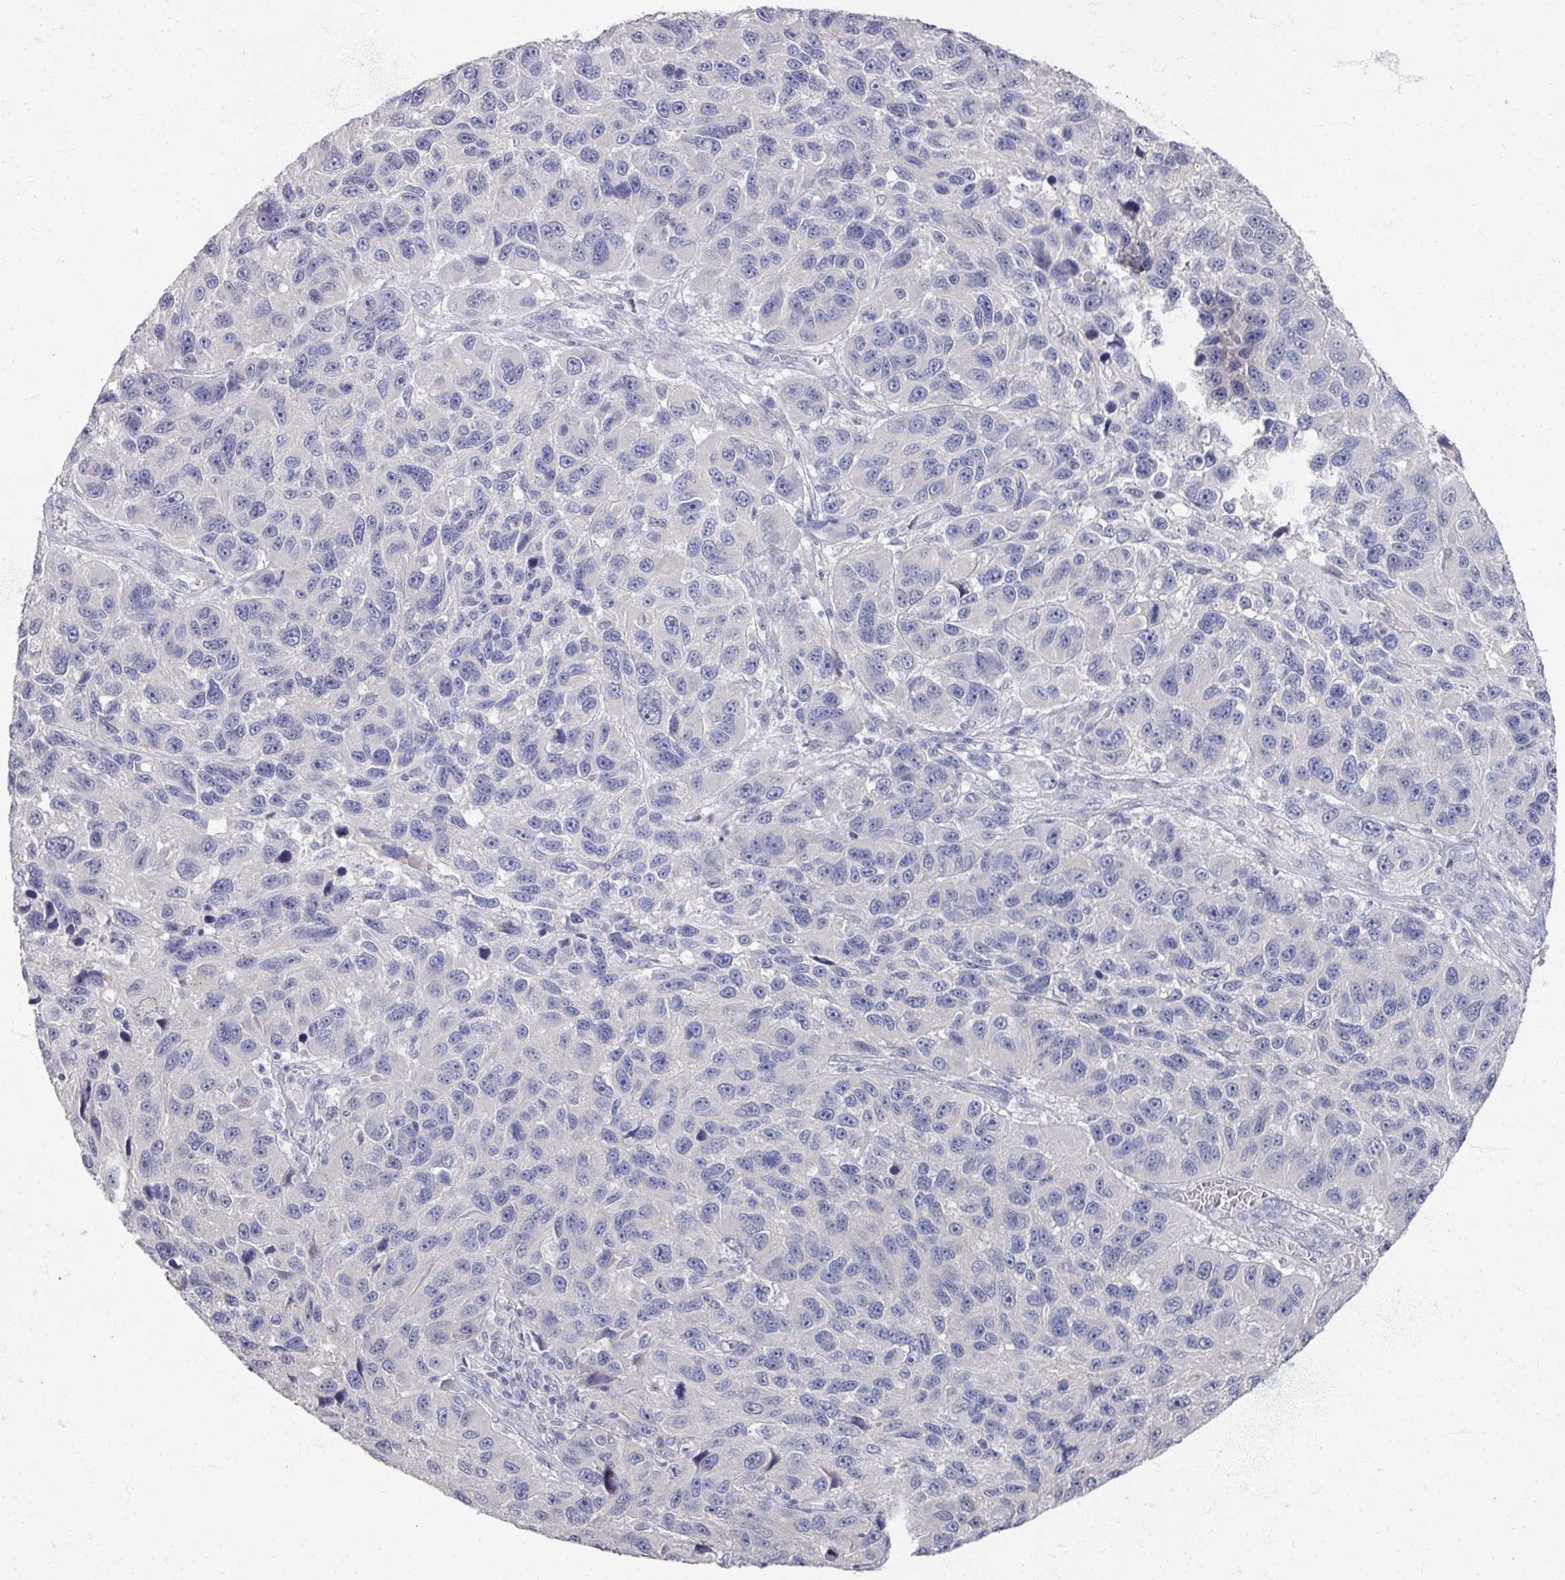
{"staining": {"intensity": "negative", "quantity": "none", "location": "none"}, "tissue": "melanoma", "cell_type": "Tumor cells", "image_type": "cancer", "snomed": [{"axis": "morphology", "description": "Malignant melanoma, NOS"}, {"axis": "topography", "description": "Skin"}], "caption": "Tumor cells show no significant protein staining in melanoma.", "gene": "TTYH3", "patient": {"sex": "male", "age": 53}}